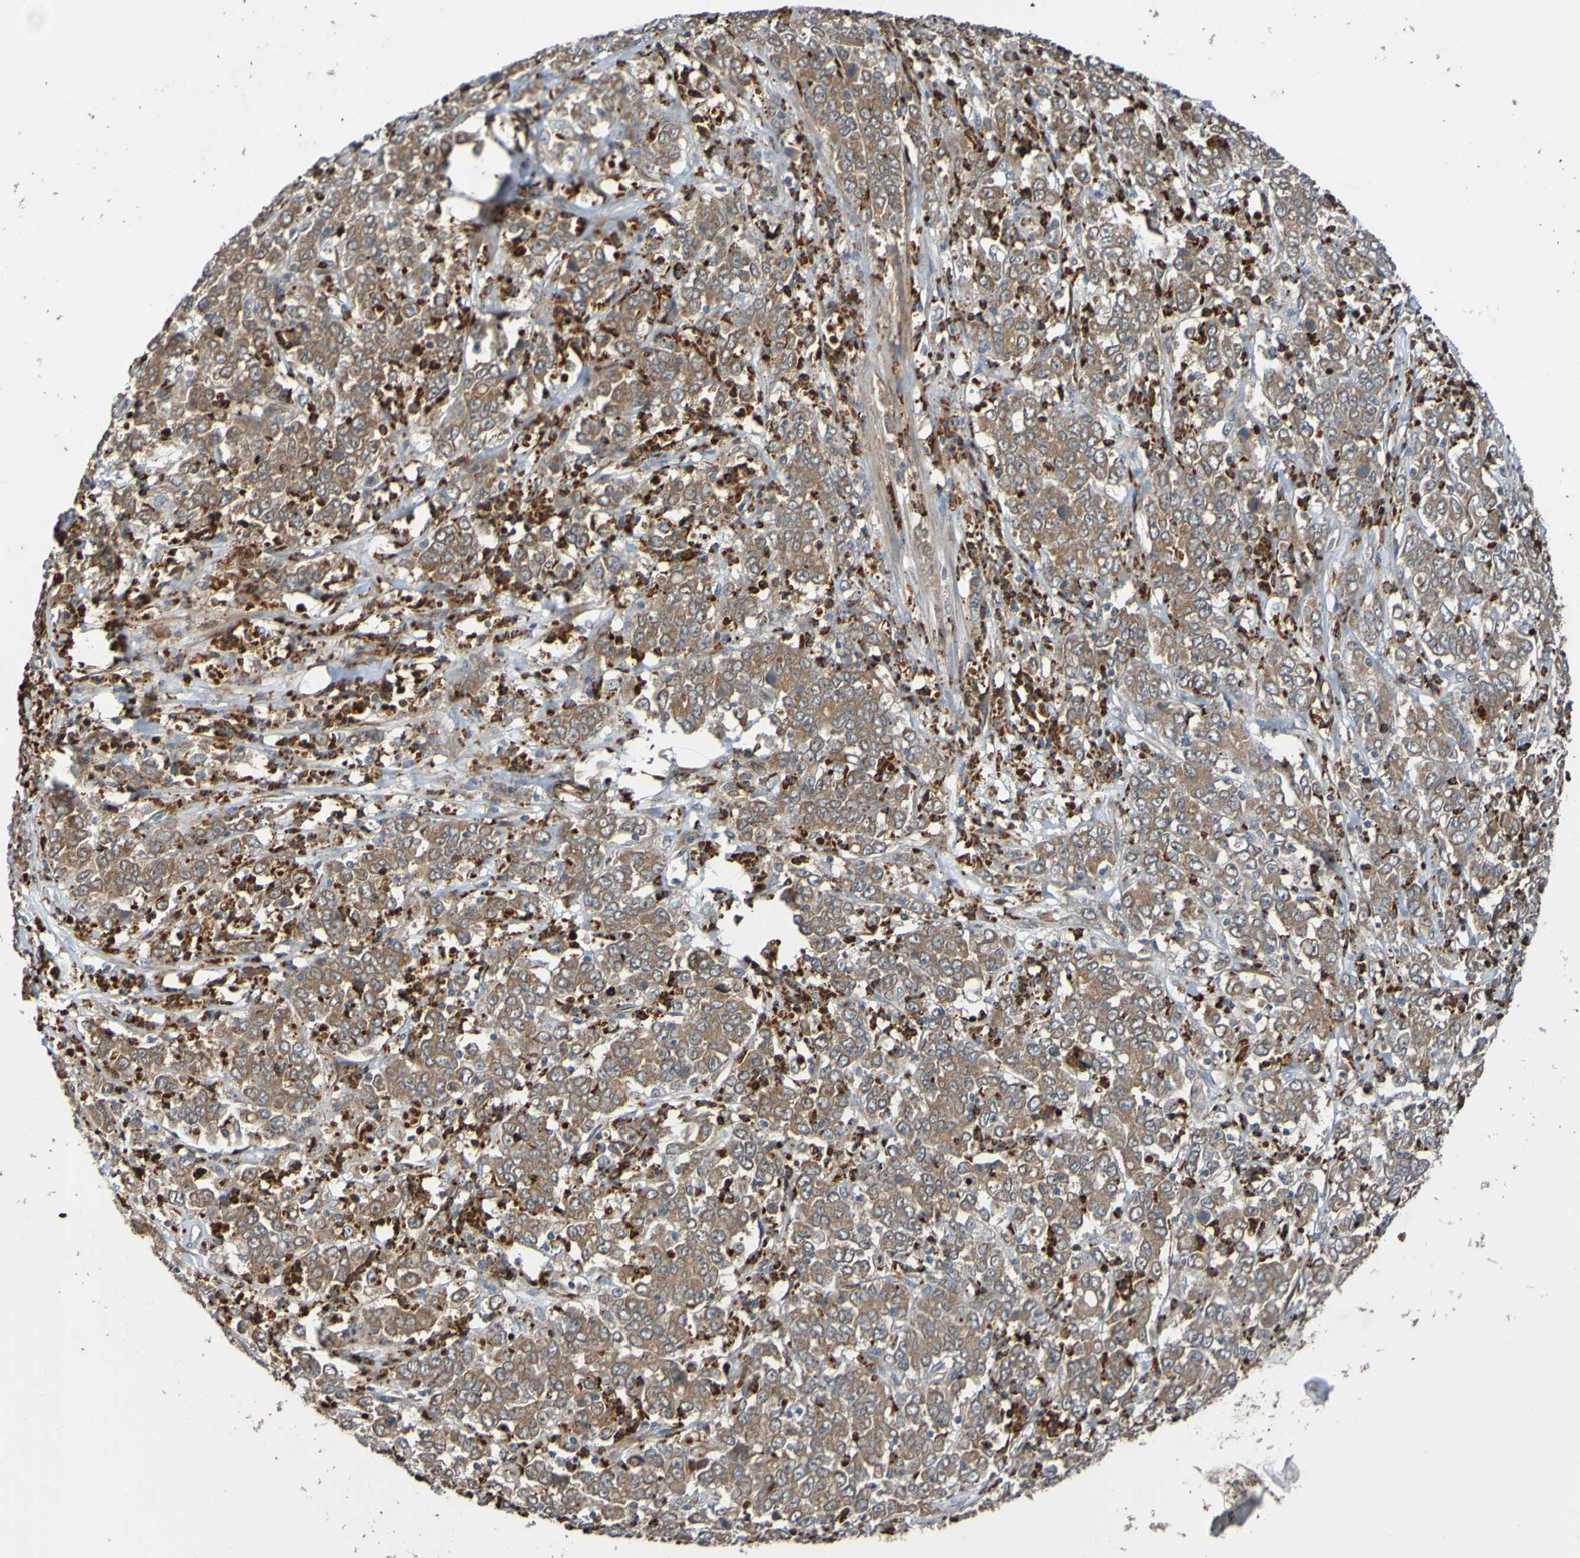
{"staining": {"intensity": "moderate", "quantity": ">75%", "location": "cytoplasmic/membranous"}, "tissue": "stomach cancer", "cell_type": "Tumor cells", "image_type": "cancer", "snomed": [{"axis": "morphology", "description": "Adenocarcinoma, NOS"}, {"axis": "topography", "description": "Stomach, lower"}], "caption": "This micrograph displays stomach cancer (adenocarcinoma) stained with immunohistochemistry to label a protein in brown. The cytoplasmic/membranous of tumor cells show moderate positivity for the protein. Nuclei are counter-stained blue.", "gene": "ST8SIA6", "patient": {"sex": "female", "age": 71}}